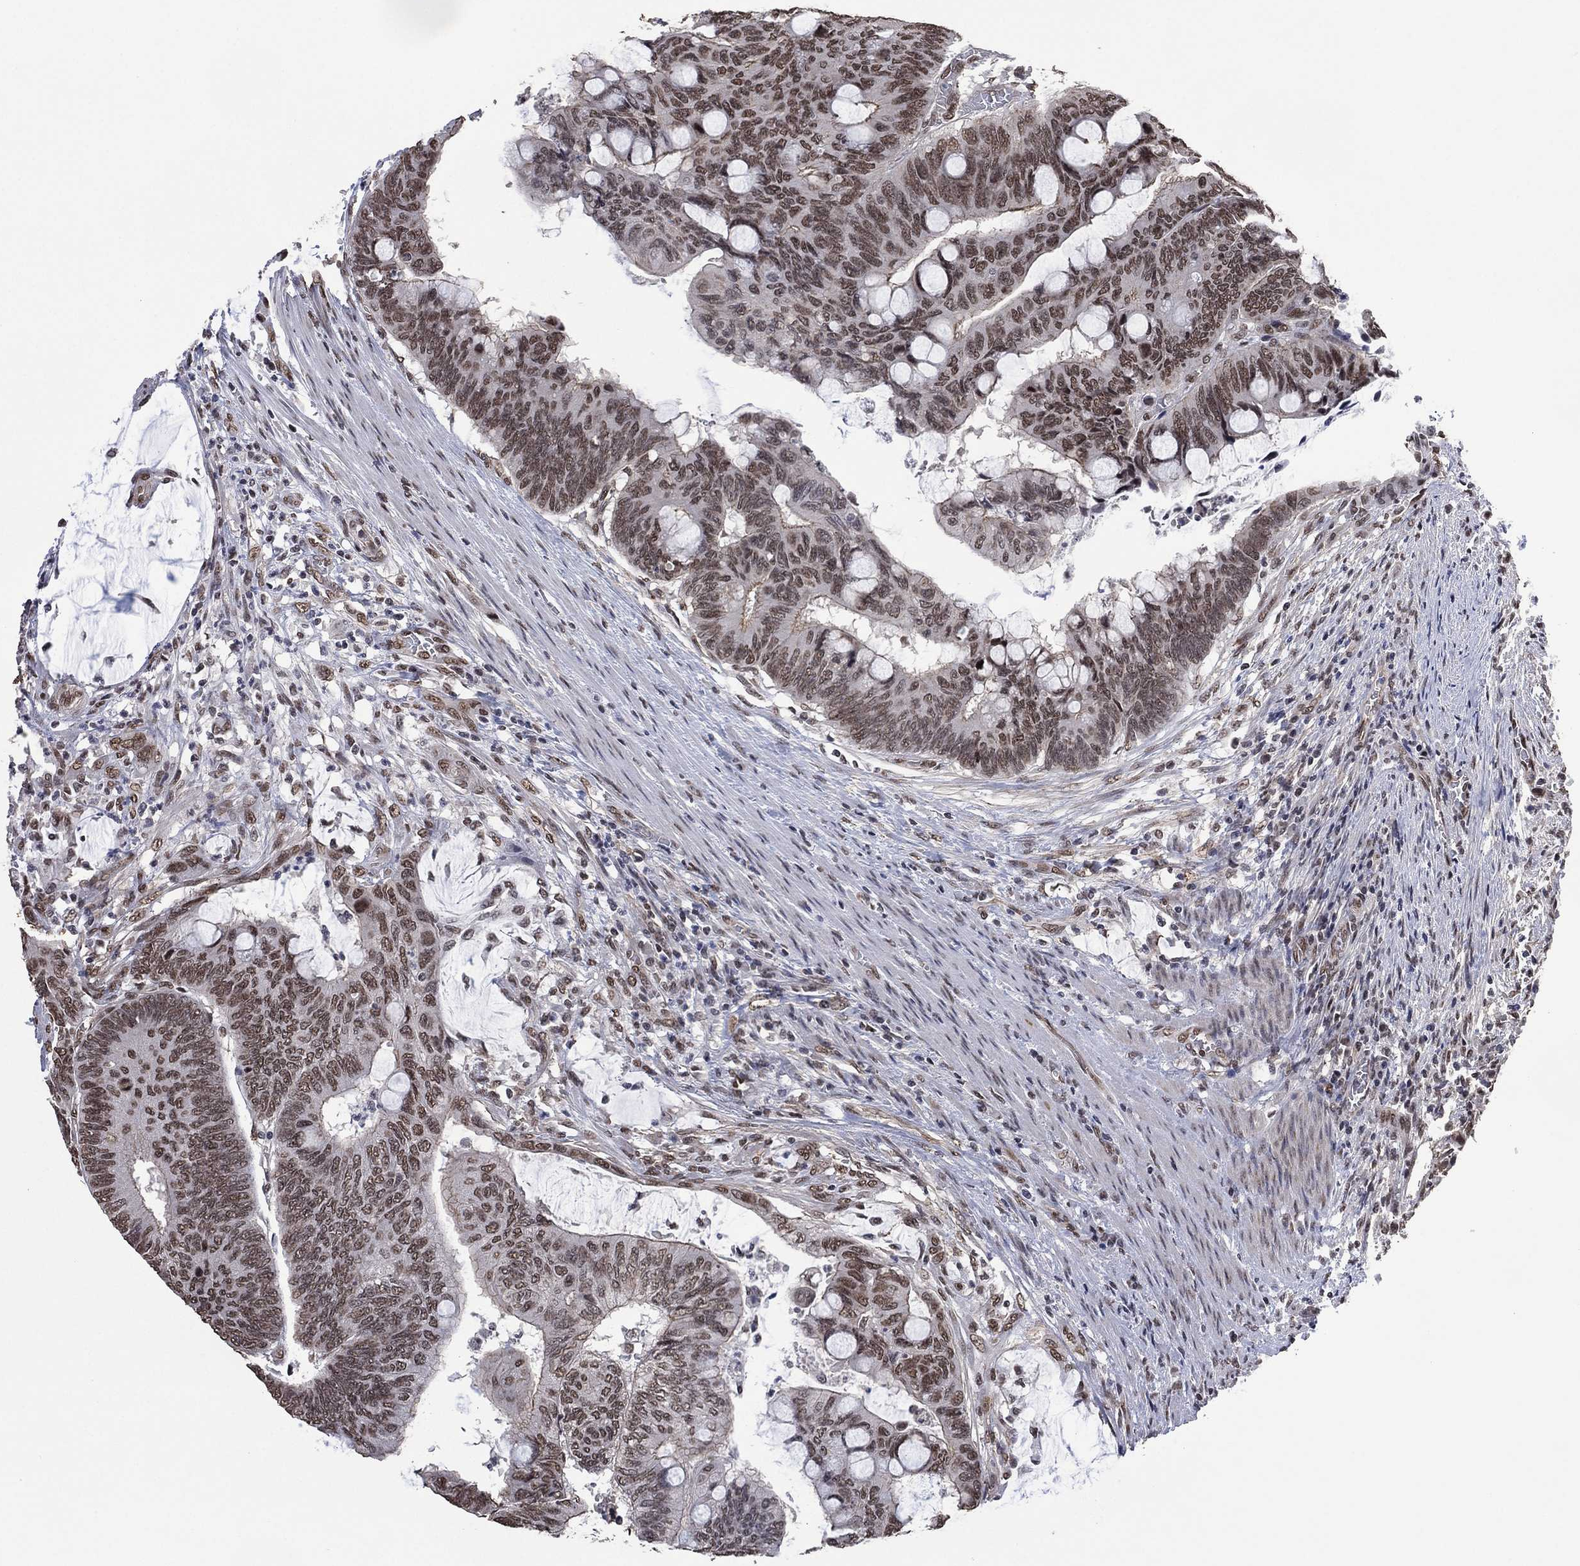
{"staining": {"intensity": "weak", "quantity": ">75%", "location": "nuclear"}, "tissue": "colorectal cancer", "cell_type": "Tumor cells", "image_type": "cancer", "snomed": [{"axis": "morphology", "description": "Normal tissue, NOS"}, {"axis": "morphology", "description": "Adenocarcinoma, NOS"}, {"axis": "topography", "description": "Rectum"}], "caption": "IHC photomicrograph of neoplastic tissue: colorectal cancer stained using immunohistochemistry (IHC) displays low levels of weak protein expression localized specifically in the nuclear of tumor cells, appearing as a nuclear brown color.", "gene": "EHMT1", "patient": {"sex": "male", "age": 92}}